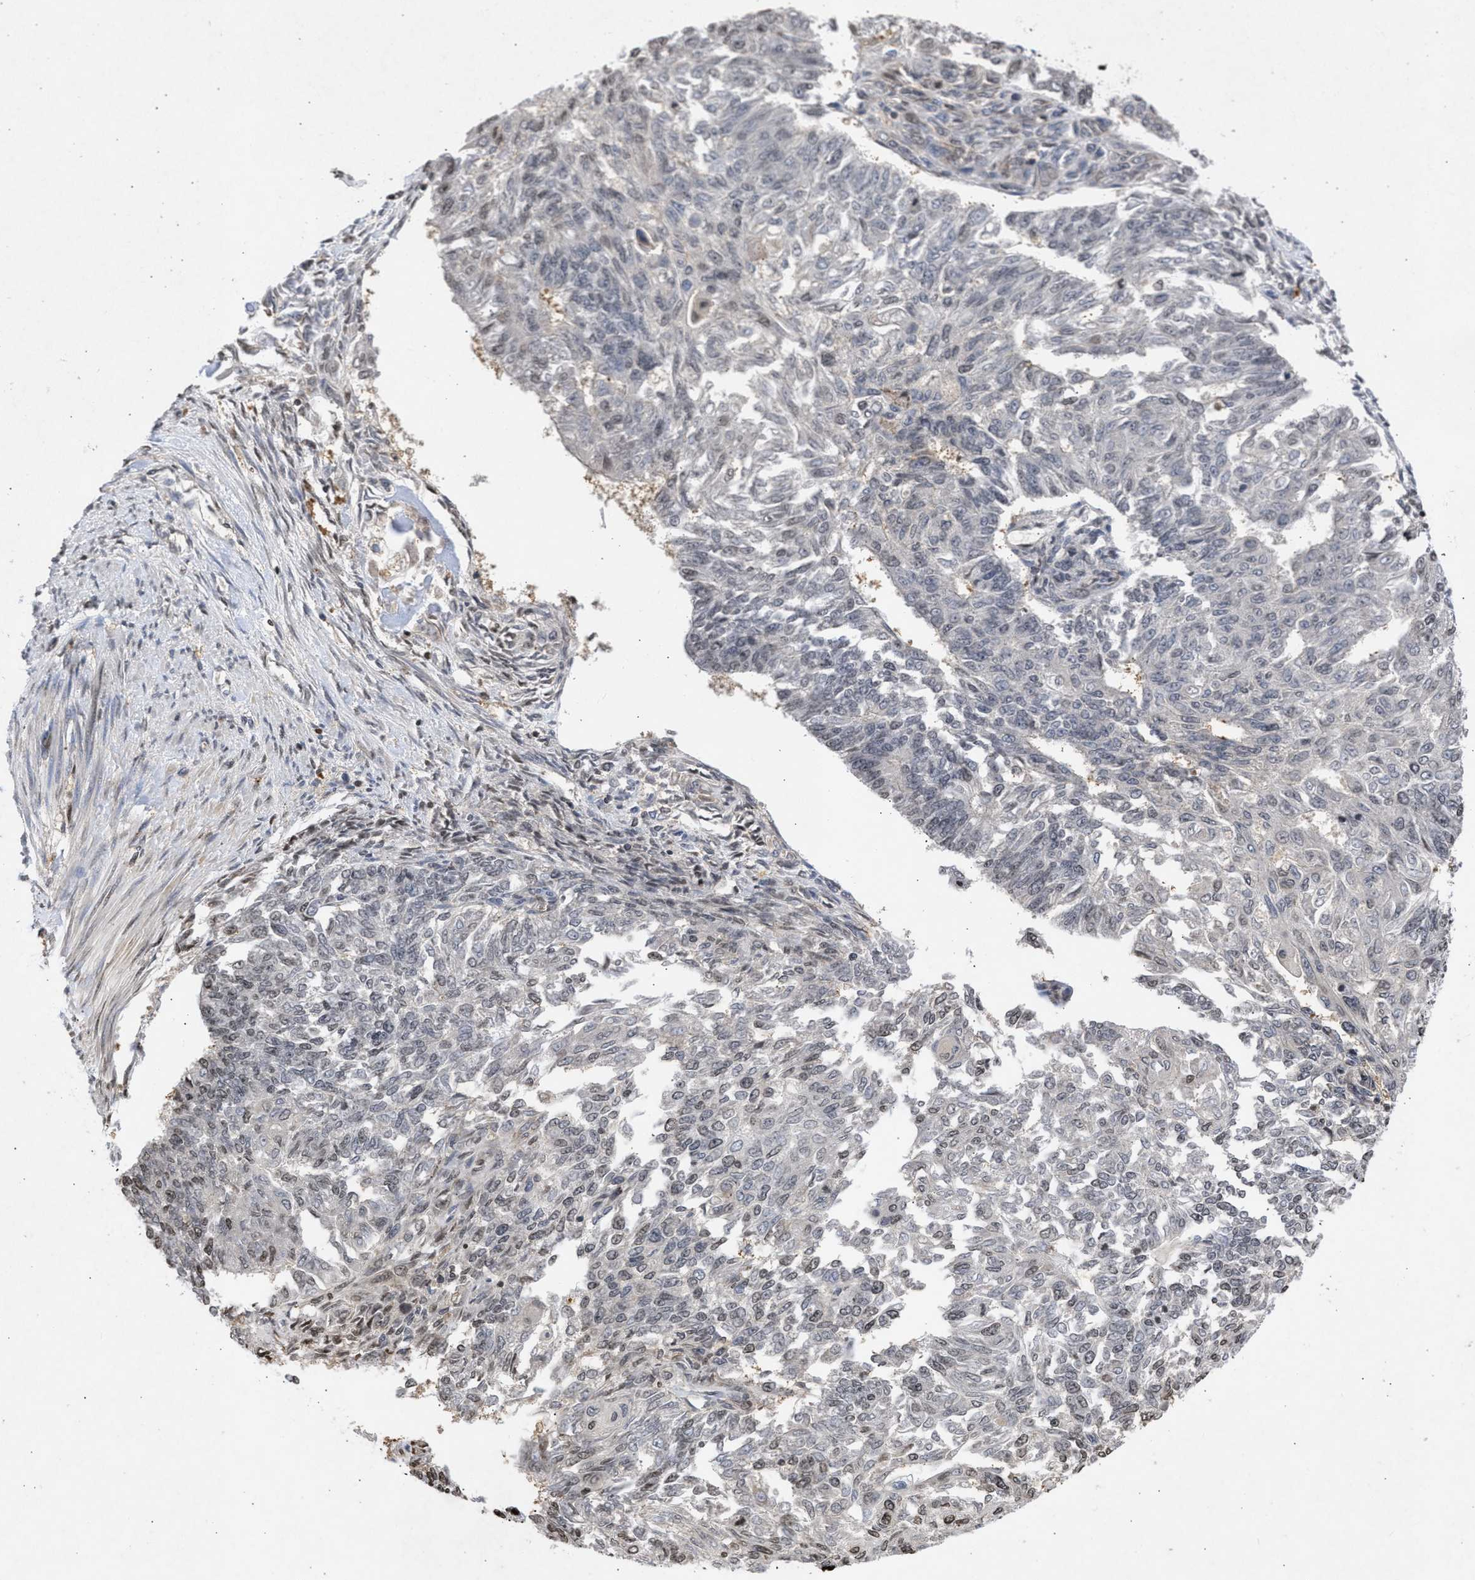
{"staining": {"intensity": "weak", "quantity": "<25%", "location": "nuclear"}, "tissue": "endometrial cancer", "cell_type": "Tumor cells", "image_type": "cancer", "snomed": [{"axis": "morphology", "description": "Adenocarcinoma, NOS"}, {"axis": "topography", "description": "Endometrium"}], "caption": "Immunohistochemical staining of endometrial cancer reveals no significant positivity in tumor cells.", "gene": "NUP35", "patient": {"sex": "female", "age": 32}}